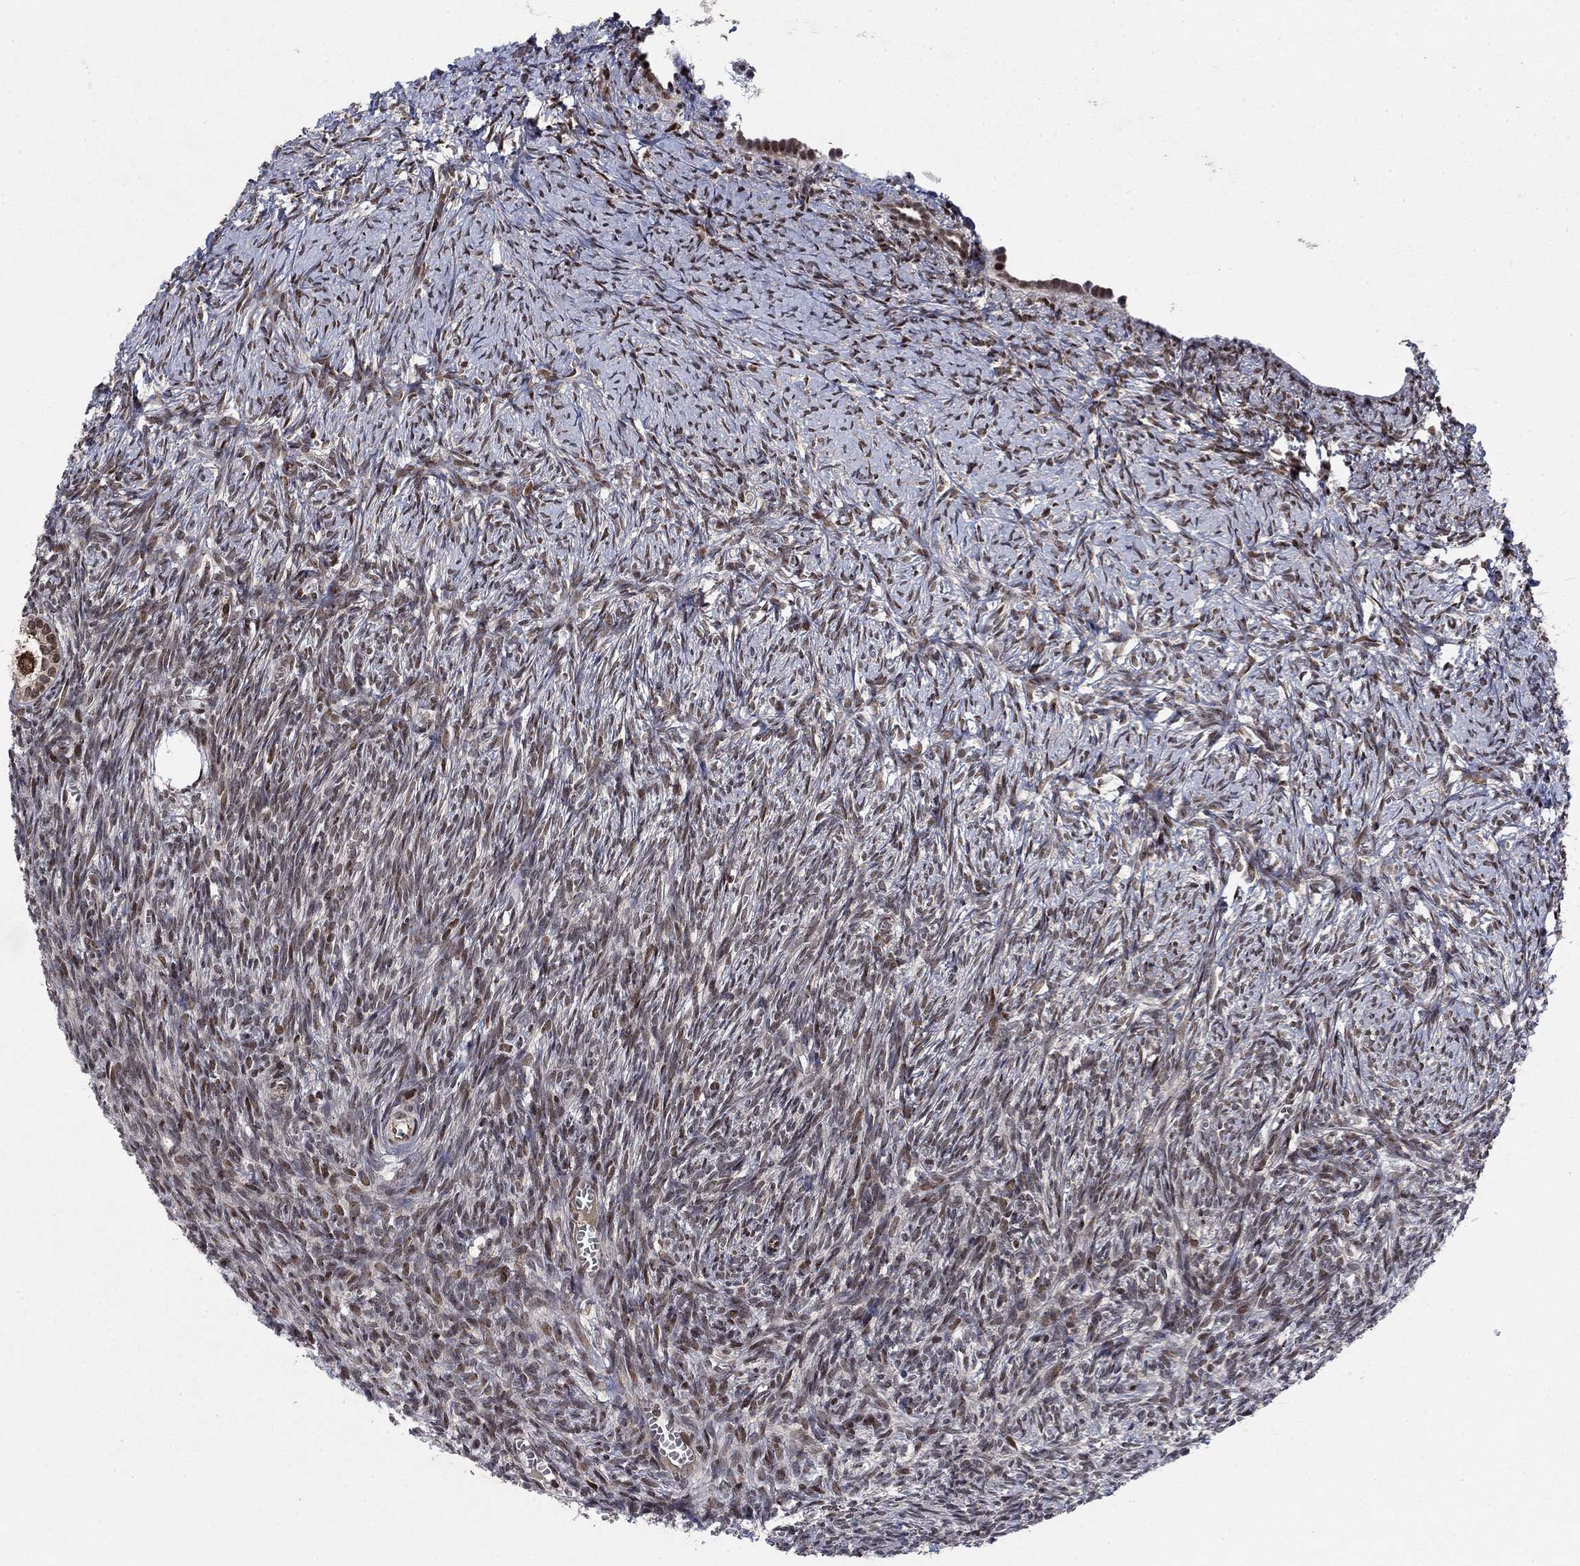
{"staining": {"intensity": "strong", "quantity": "25%-75%", "location": "nuclear"}, "tissue": "ovary", "cell_type": "Follicle cells", "image_type": "normal", "snomed": [{"axis": "morphology", "description": "Normal tissue, NOS"}, {"axis": "topography", "description": "Ovary"}], "caption": "Immunohistochemical staining of normal ovary exhibits high levels of strong nuclear staining in approximately 25%-75% of follicle cells. (Brightfield microscopy of DAB IHC at high magnification).", "gene": "PRICKLE4", "patient": {"sex": "female", "age": 43}}